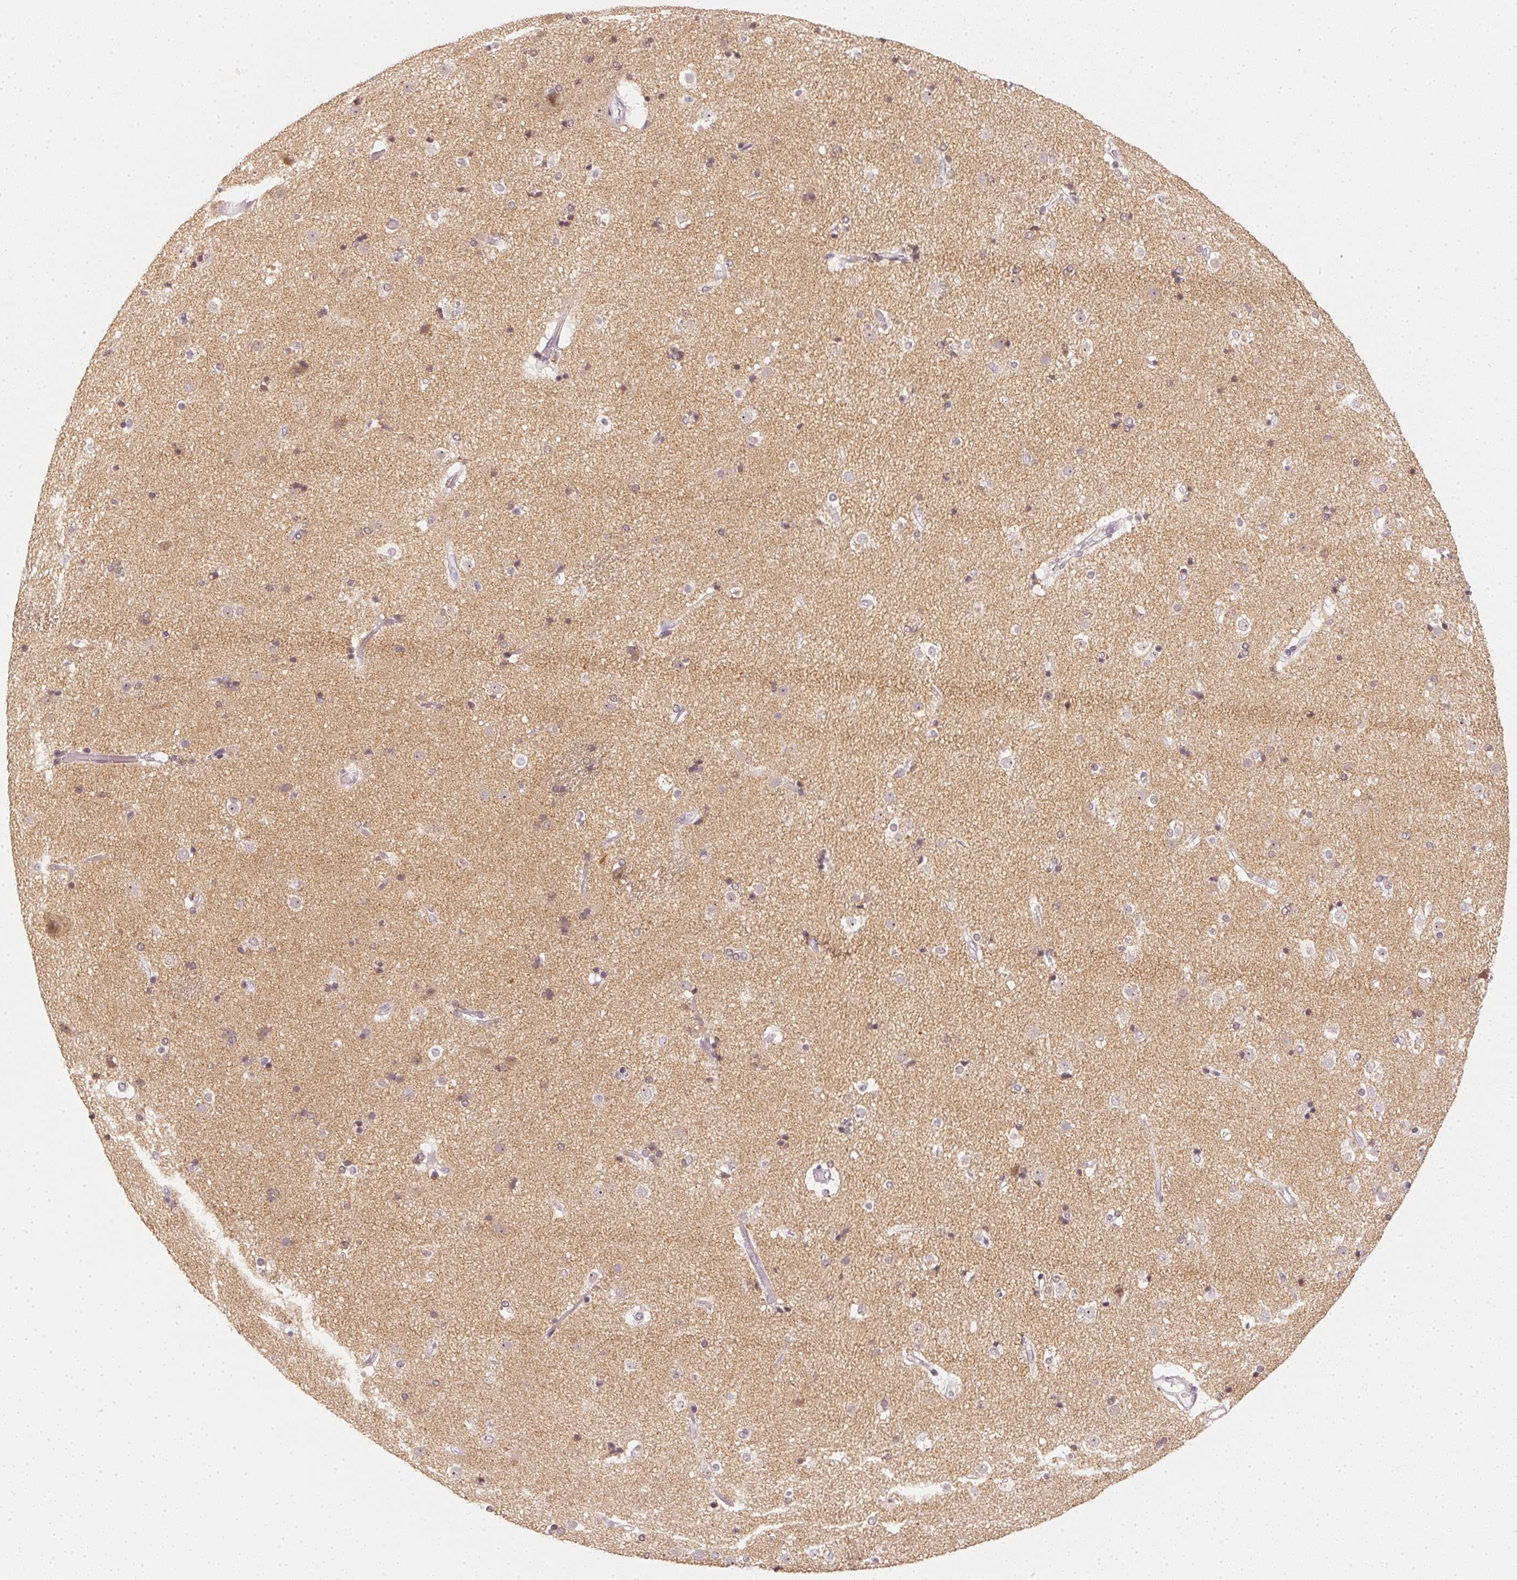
{"staining": {"intensity": "negative", "quantity": "none", "location": "none"}, "tissue": "caudate", "cell_type": "Glial cells", "image_type": "normal", "snomed": [{"axis": "morphology", "description": "Normal tissue, NOS"}, {"axis": "topography", "description": "Lateral ventricle wall"}], "caption": "The image exhibits no staining of glial cells in unremarkable caudate.", "gene": "DNAJC6", "patient": {"sex": "female", "age": 71}}